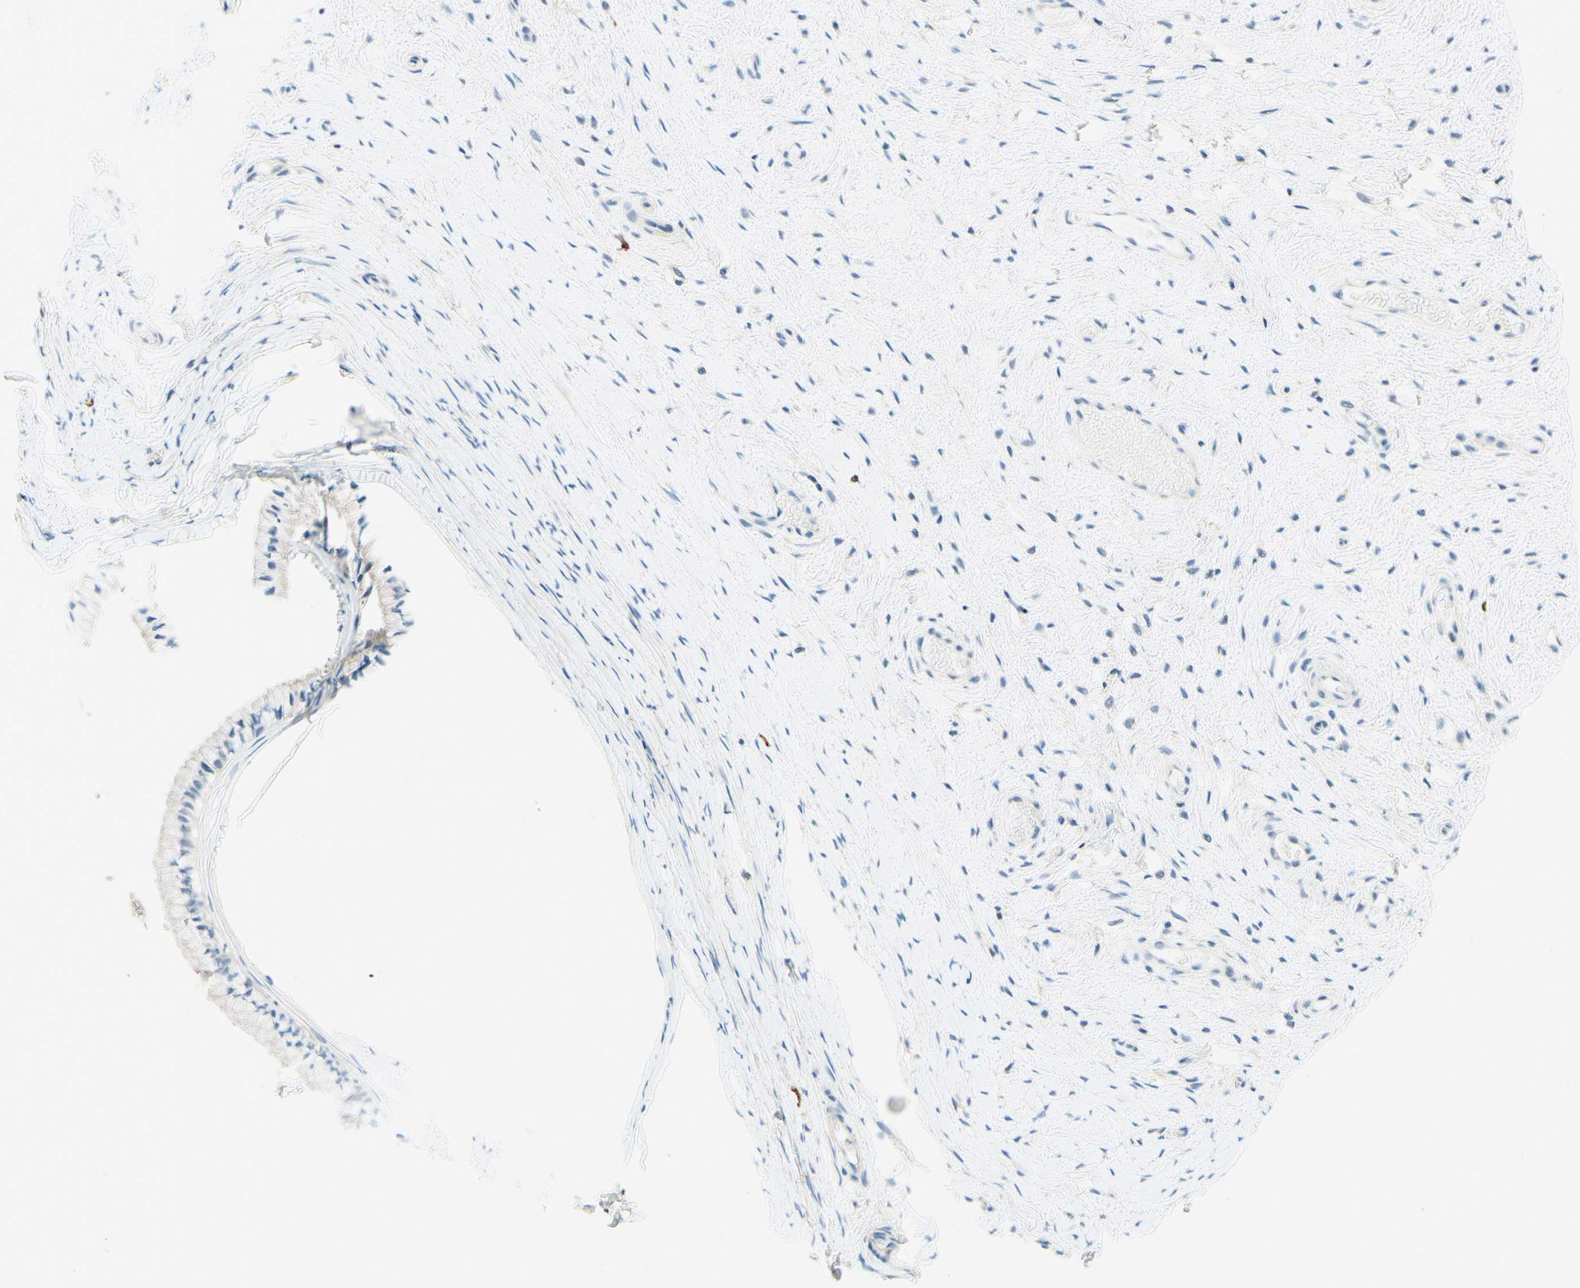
{"staining": {"intensity": "moderate", "quantity": ">75%", "location": "cytoplasmic/membranous"}, "tissue": "cervix", "cell_type": "Glandular cells", "image_type": "normal", "snomed": [{"axis": "morphology", "description": "Normal tissue, NOS"}, {"axis": "topography", "description": "Cervix"}], "caption": "Immunohistochemistry staining of unremarkable cervix, which reveals medium levels of moderate cytoplasmic/membranous expression in approximately >75% of glandular cells indicating moderate cytoplasmic/membranous protein positivity. The staining was performed using DAB (brown) for protein detection and nuclei were counterstained in hematoxylin (blue).", "gene": "PASD1", "patient": {"sex": "female", "age": 39}}